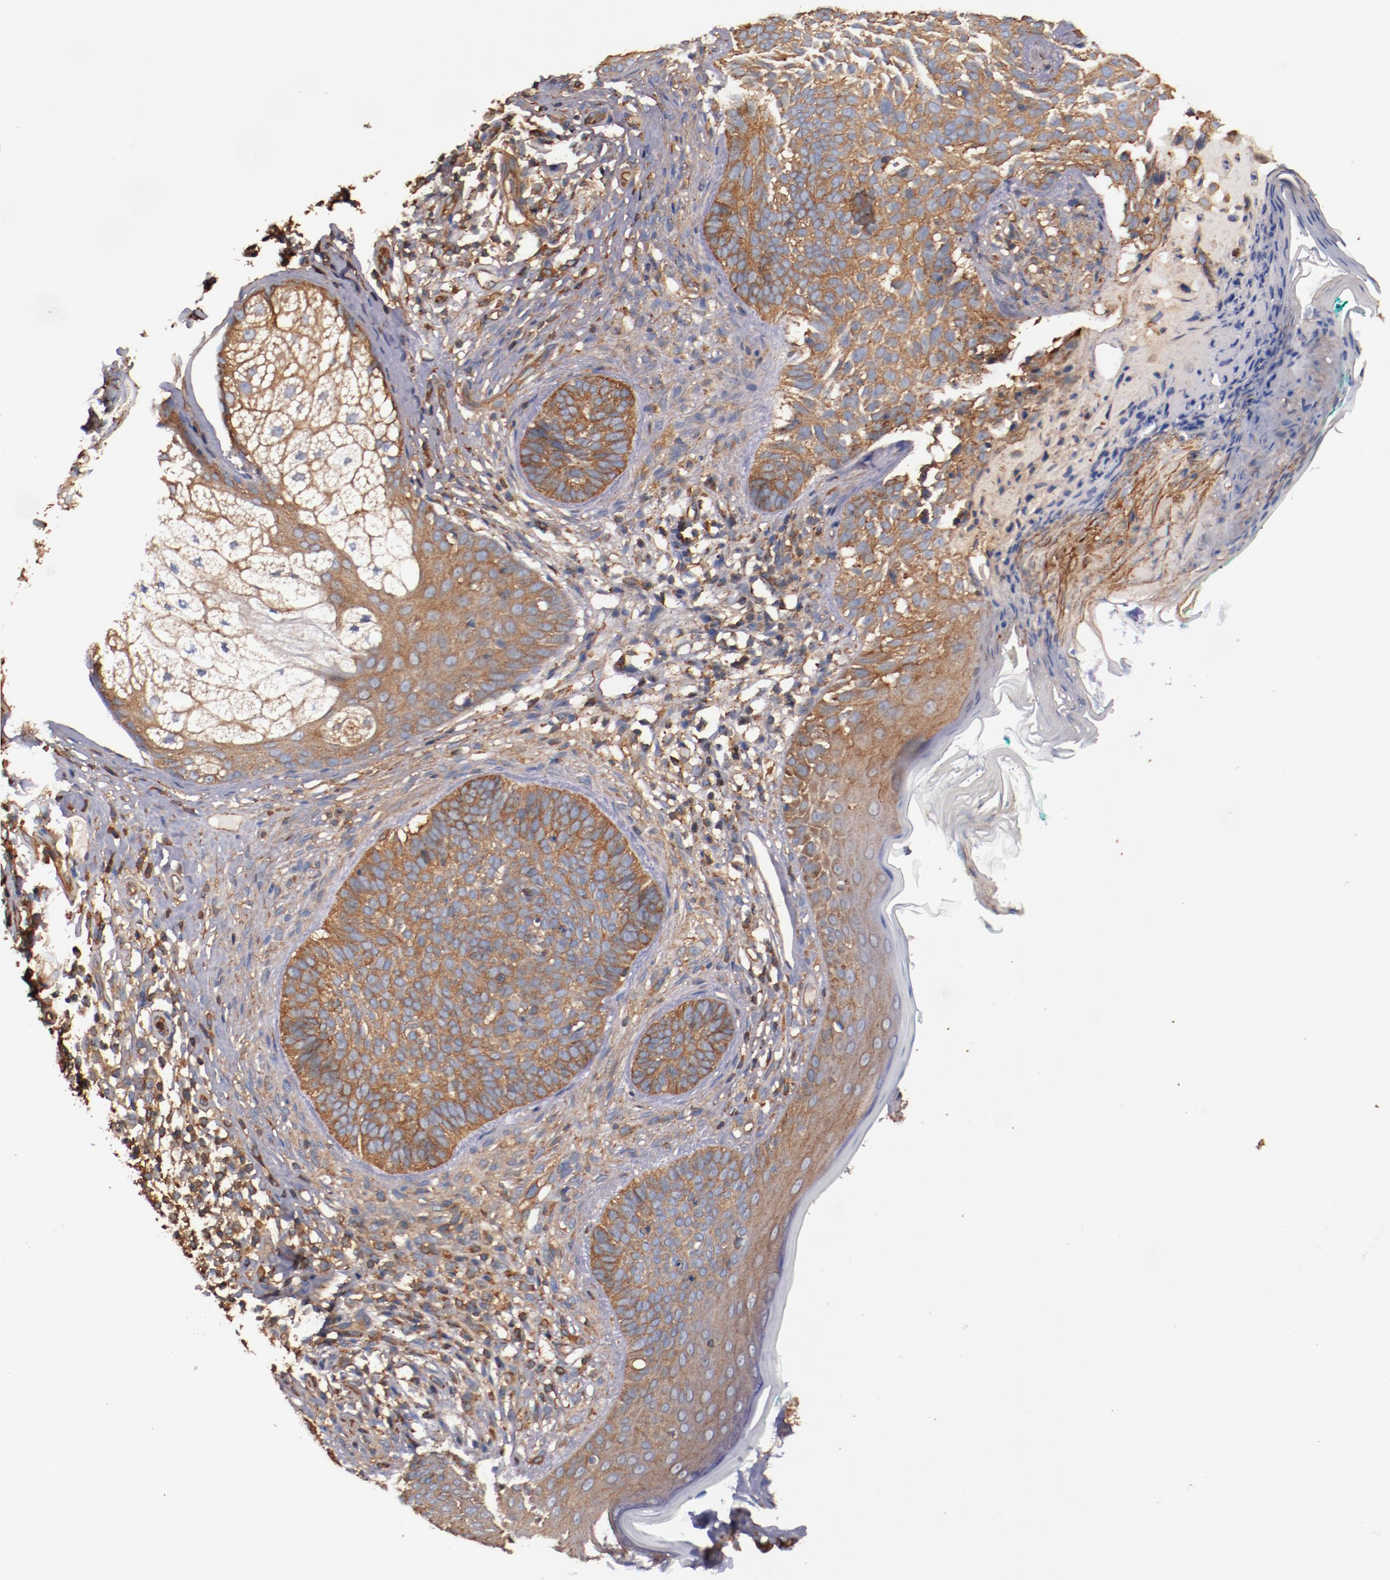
{"staining": {"intensity": "strong", "quantity": ">75%", "location": "cytoplasmic/membranous"}, "tissue": "skin cancer", "cell_type": "Tumor cells", "image_type": "cancer", "snomed": [{"axis": "morphology", "description": "Normal tissue, NOS"}, {"axis": "morphology", "description": "Basal cell carcinoma"}, {"axis": "topography", "description": "Skin"}], "caption": "Immunohistochemical staining of skin basal cell carcinoma shows high levels of strong cytoplasmic/membranous expression in approximately >75% of tumor cells. Using DAB (brown) and hematoxylin (blue) stains, captured at high magnification using brightfield microscopy.", "gene": "TMOD3", "patient": {"sex": "male", "age": 76}}